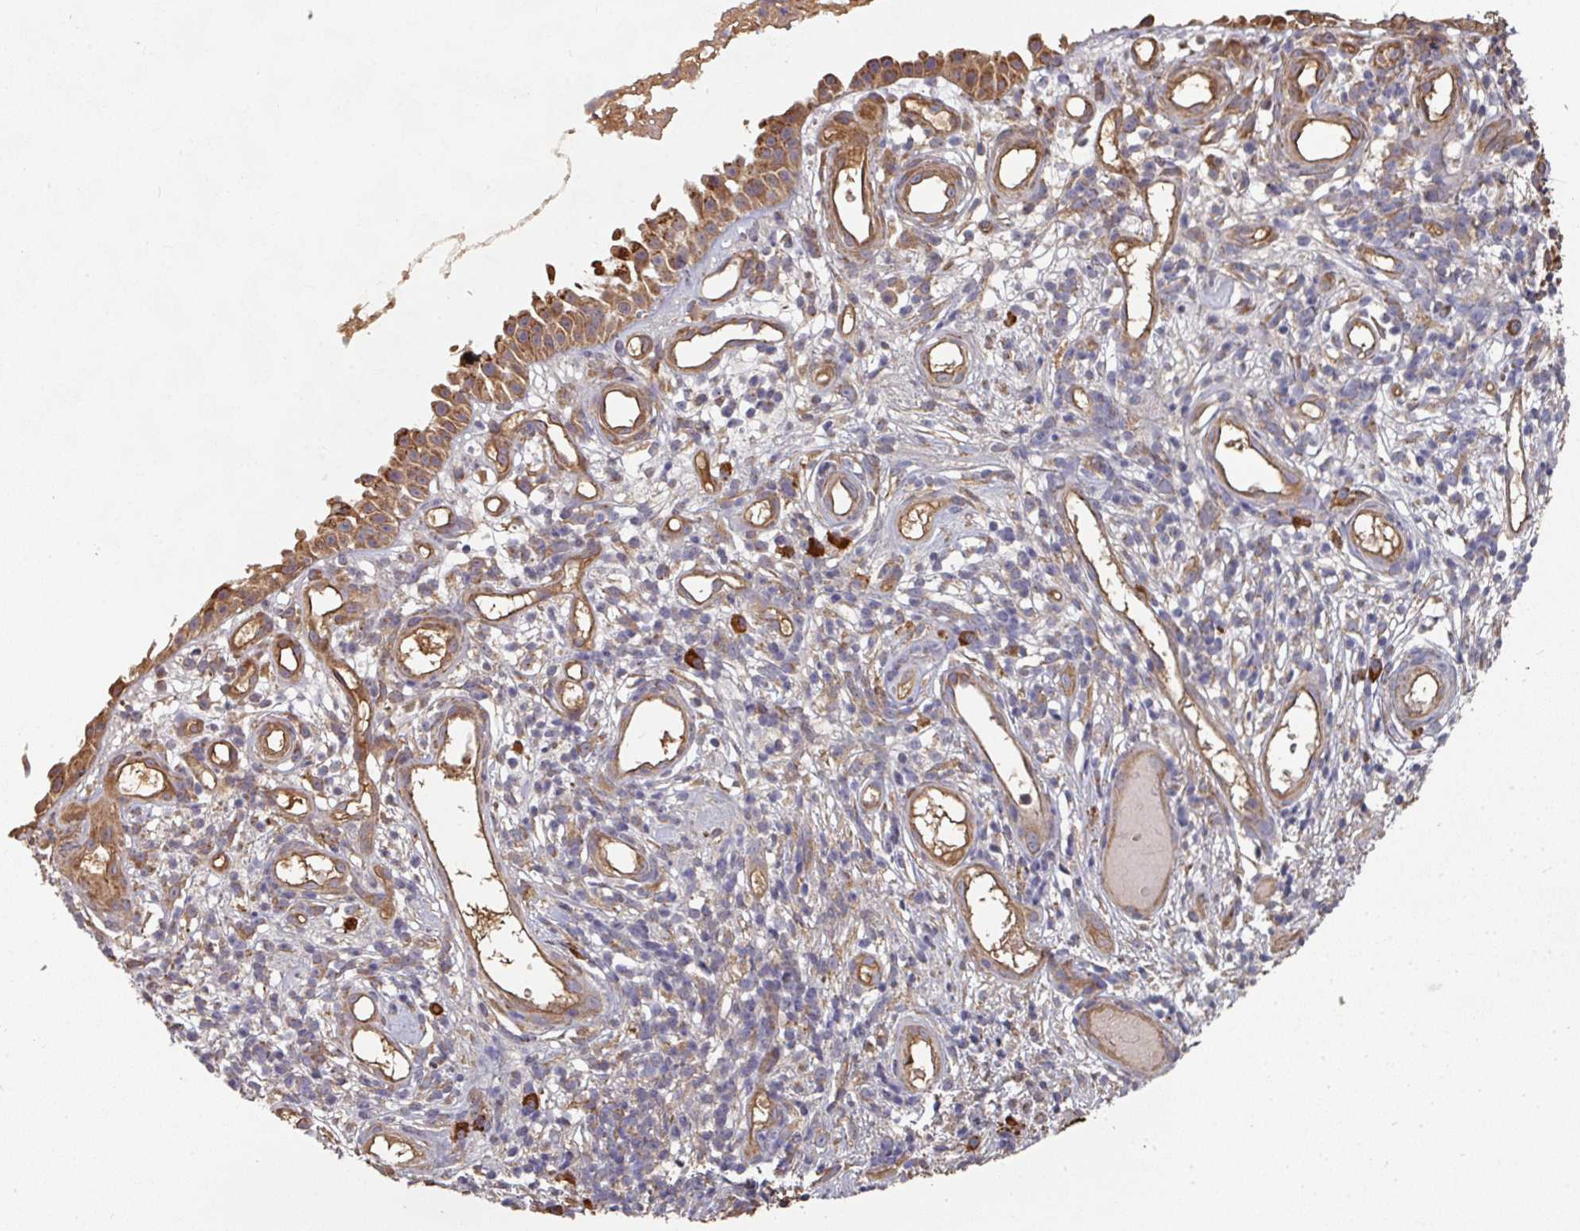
{"staining": {"intensity": "moderate", "quantity": ">75%", "location": "cytoplasmic/membranous"}, "tissue": "nasopharynx", "cell_type": "Respiratory epithelial cells", "image_type": "normal", "snomed": [{"axis": "morphology", "description": "Normal tissue, NOS"}, {"axis": "morphology", "description": "Inflammation, NOS"}, {"axis": "topography", "description": "Nasopharynx"}], "caption": "Protein expression analysis of benign nasopharynx displays moderate cytoplasmic/membranous staining in about >75% of respiratory epithelial cells.", "gene": "EDEM2", "patient": {"sex": "male", "age": 54}}